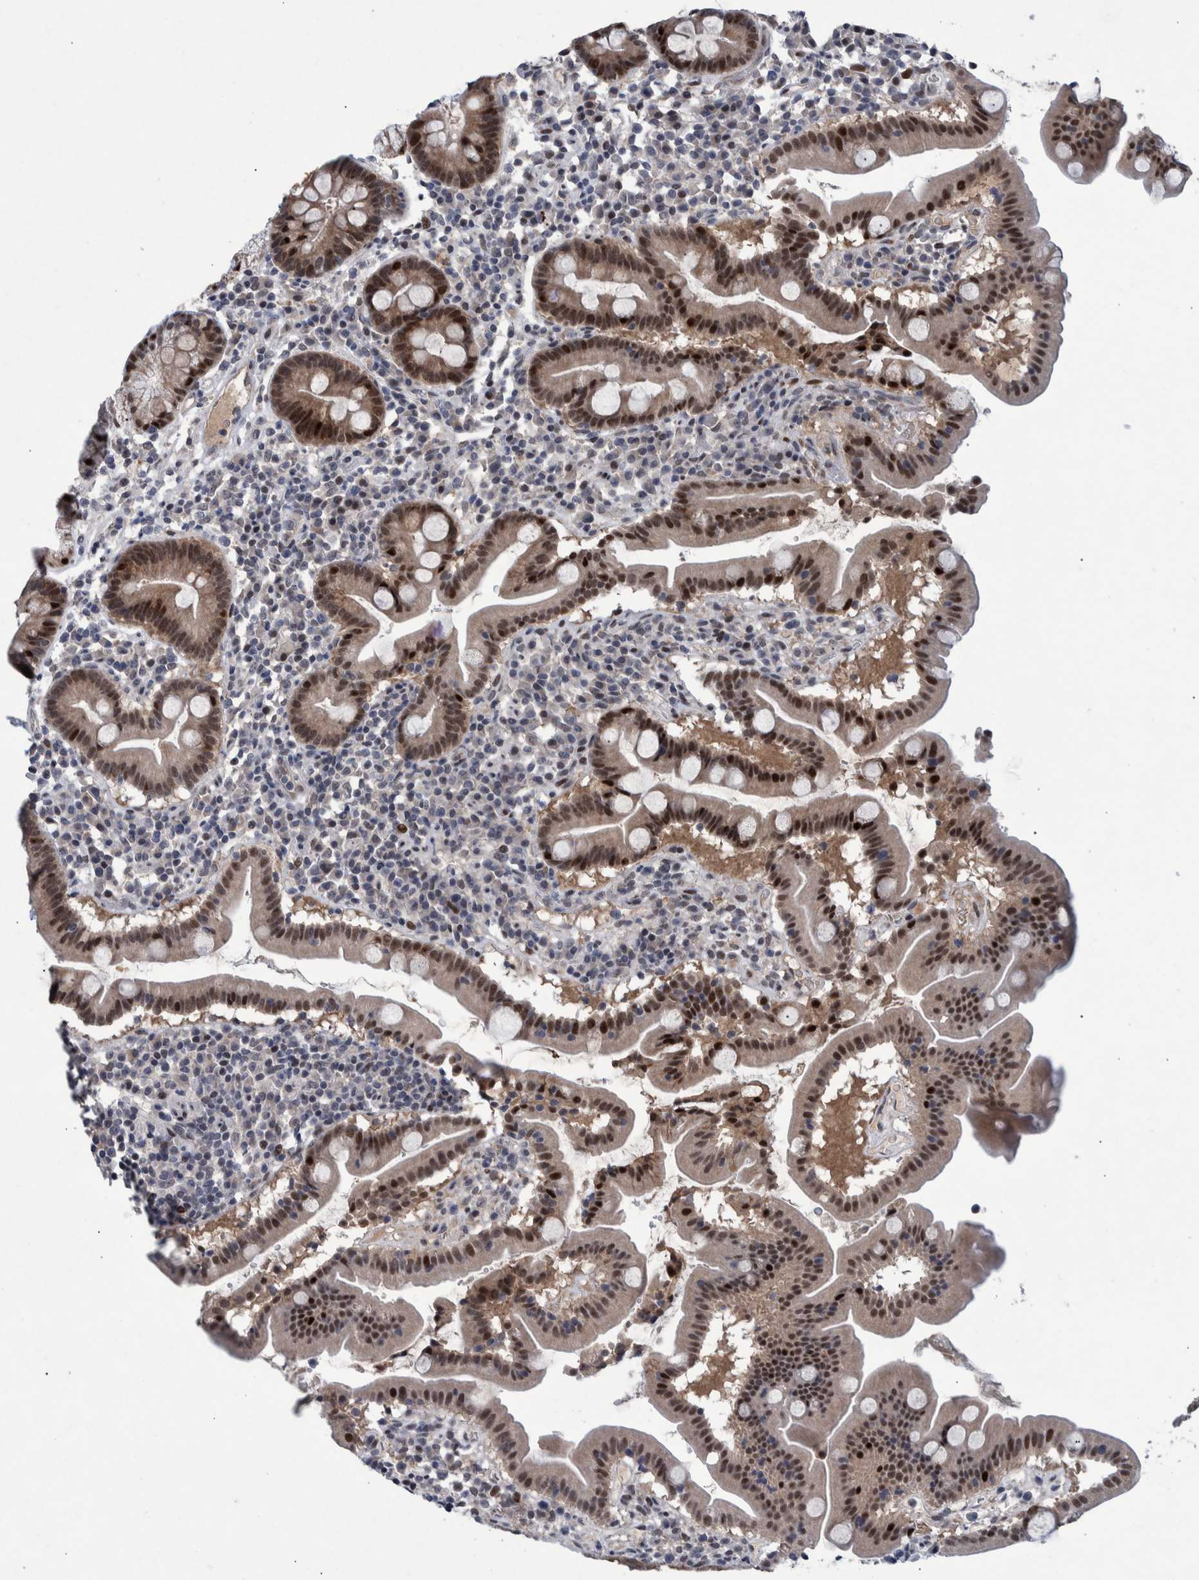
{"staining": {"intensity": "strong", "quantity": ">75%", "location": "cytoplasmic/membranous,nuclear"}, "tissue": "duodenum", "cell_type": "Glandular cells", "image_type": "normal", "snomed": [{"axis": "morphology", "description": "Normal tissue, NOS"}, {"axis": "topography", "description": "Duodenum"}], "caption": "This is an image of immunohistochemistry staining of benign duodenum, which shows strong positivity in the cytoplasmic/membranous,nuclear of glandular cells.", "gene": "ESRP1", "patient": {"sex": "male", "age": 50}}